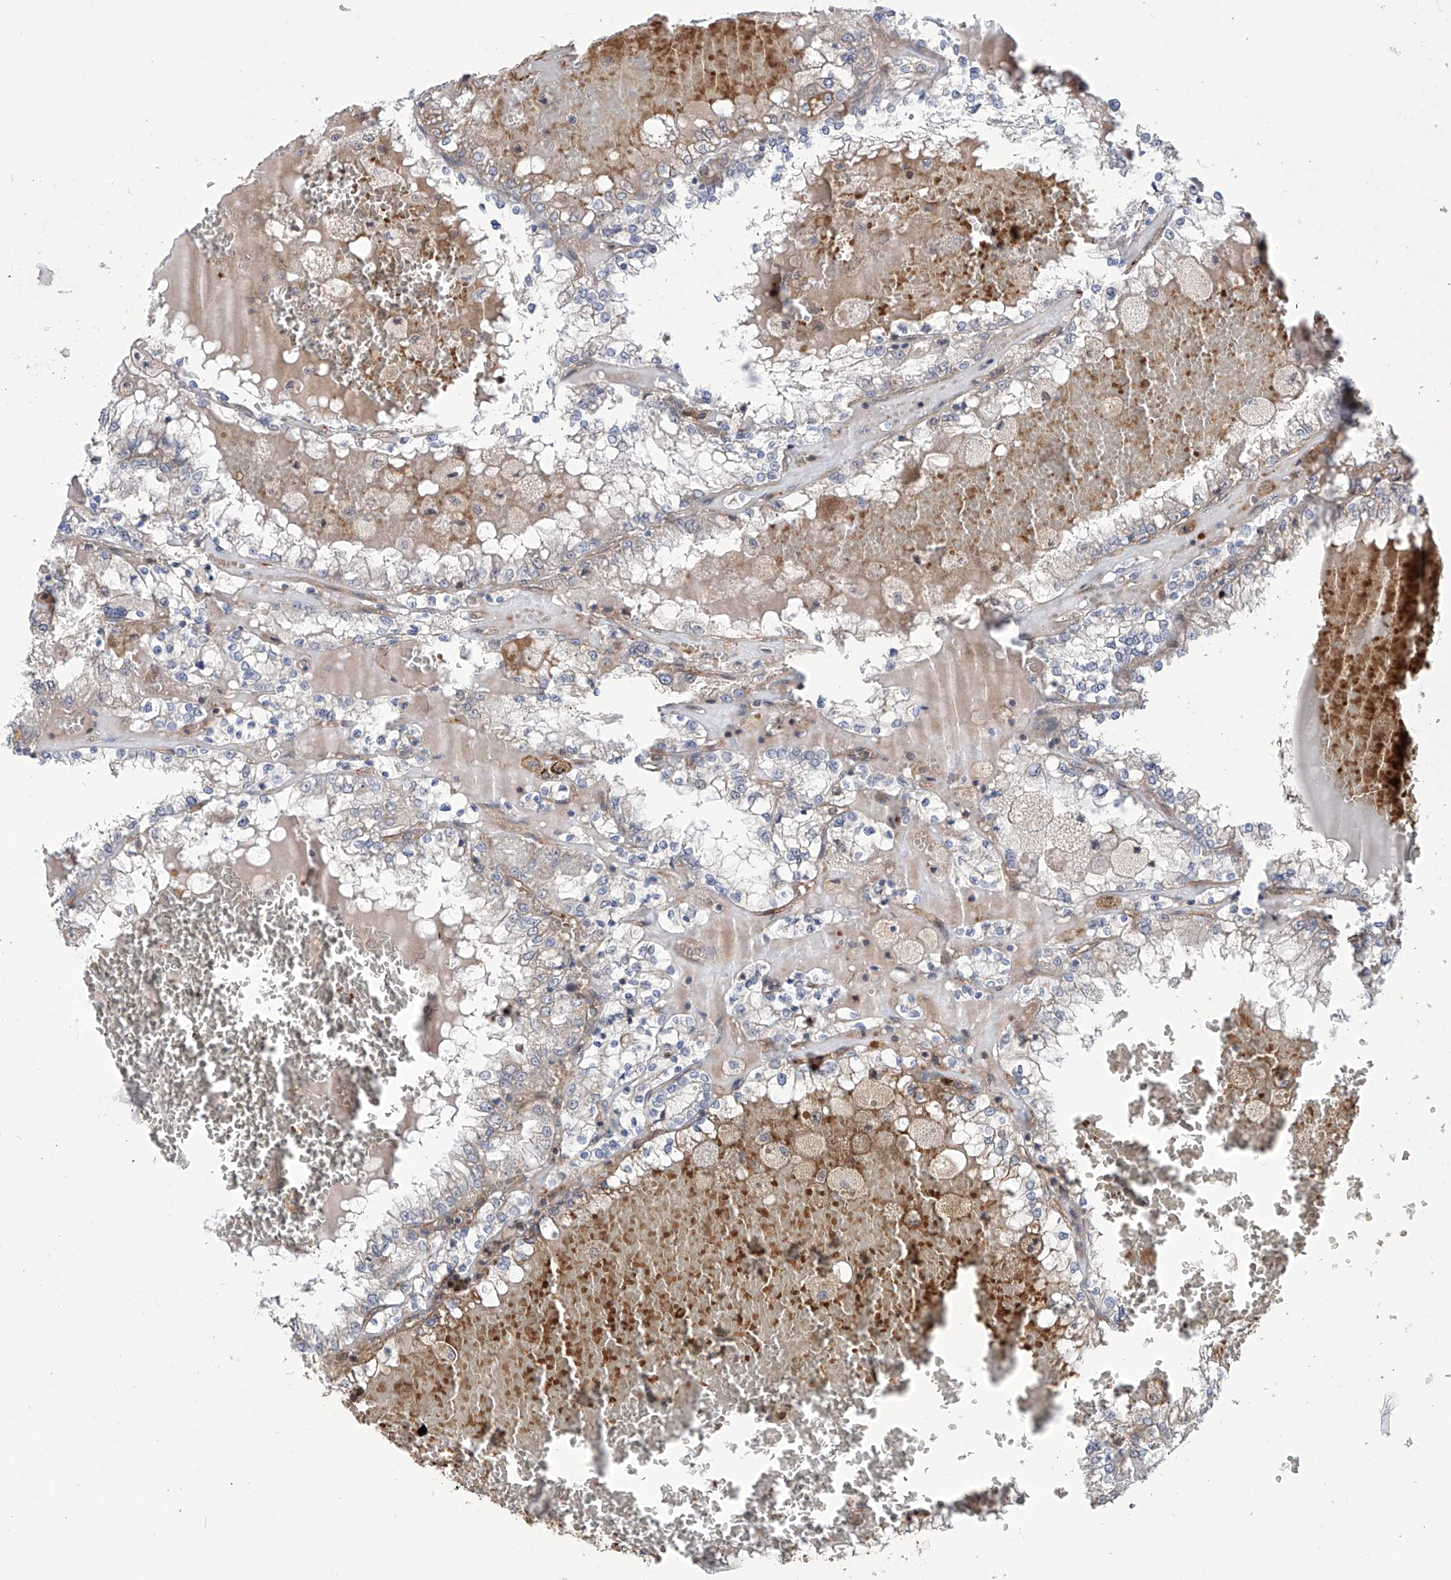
{"staining": {"intensity": "negative", "quantity": "none", "location": "none"}, "tissue": "renal cancer", "cell_type": "Tumor cells", "image_type": "cancer", "snomed": [{"axis": "morphology", "description": "Adenocarcinoma, NOS"}, {"axis": "topography", "description": "Kidney"}], "caption": "DAB (3,3'-diaminobenzidine) immunohistochemical staining of human adenocarcinoma (renal) shows no significant positivity in tumor cells. The staining is performed using DAB brown chromogen with nuclei counter-stained in using hematoxylin.", "gene": "EIF2D", "patient": {"sex": "female", "age": 56}}